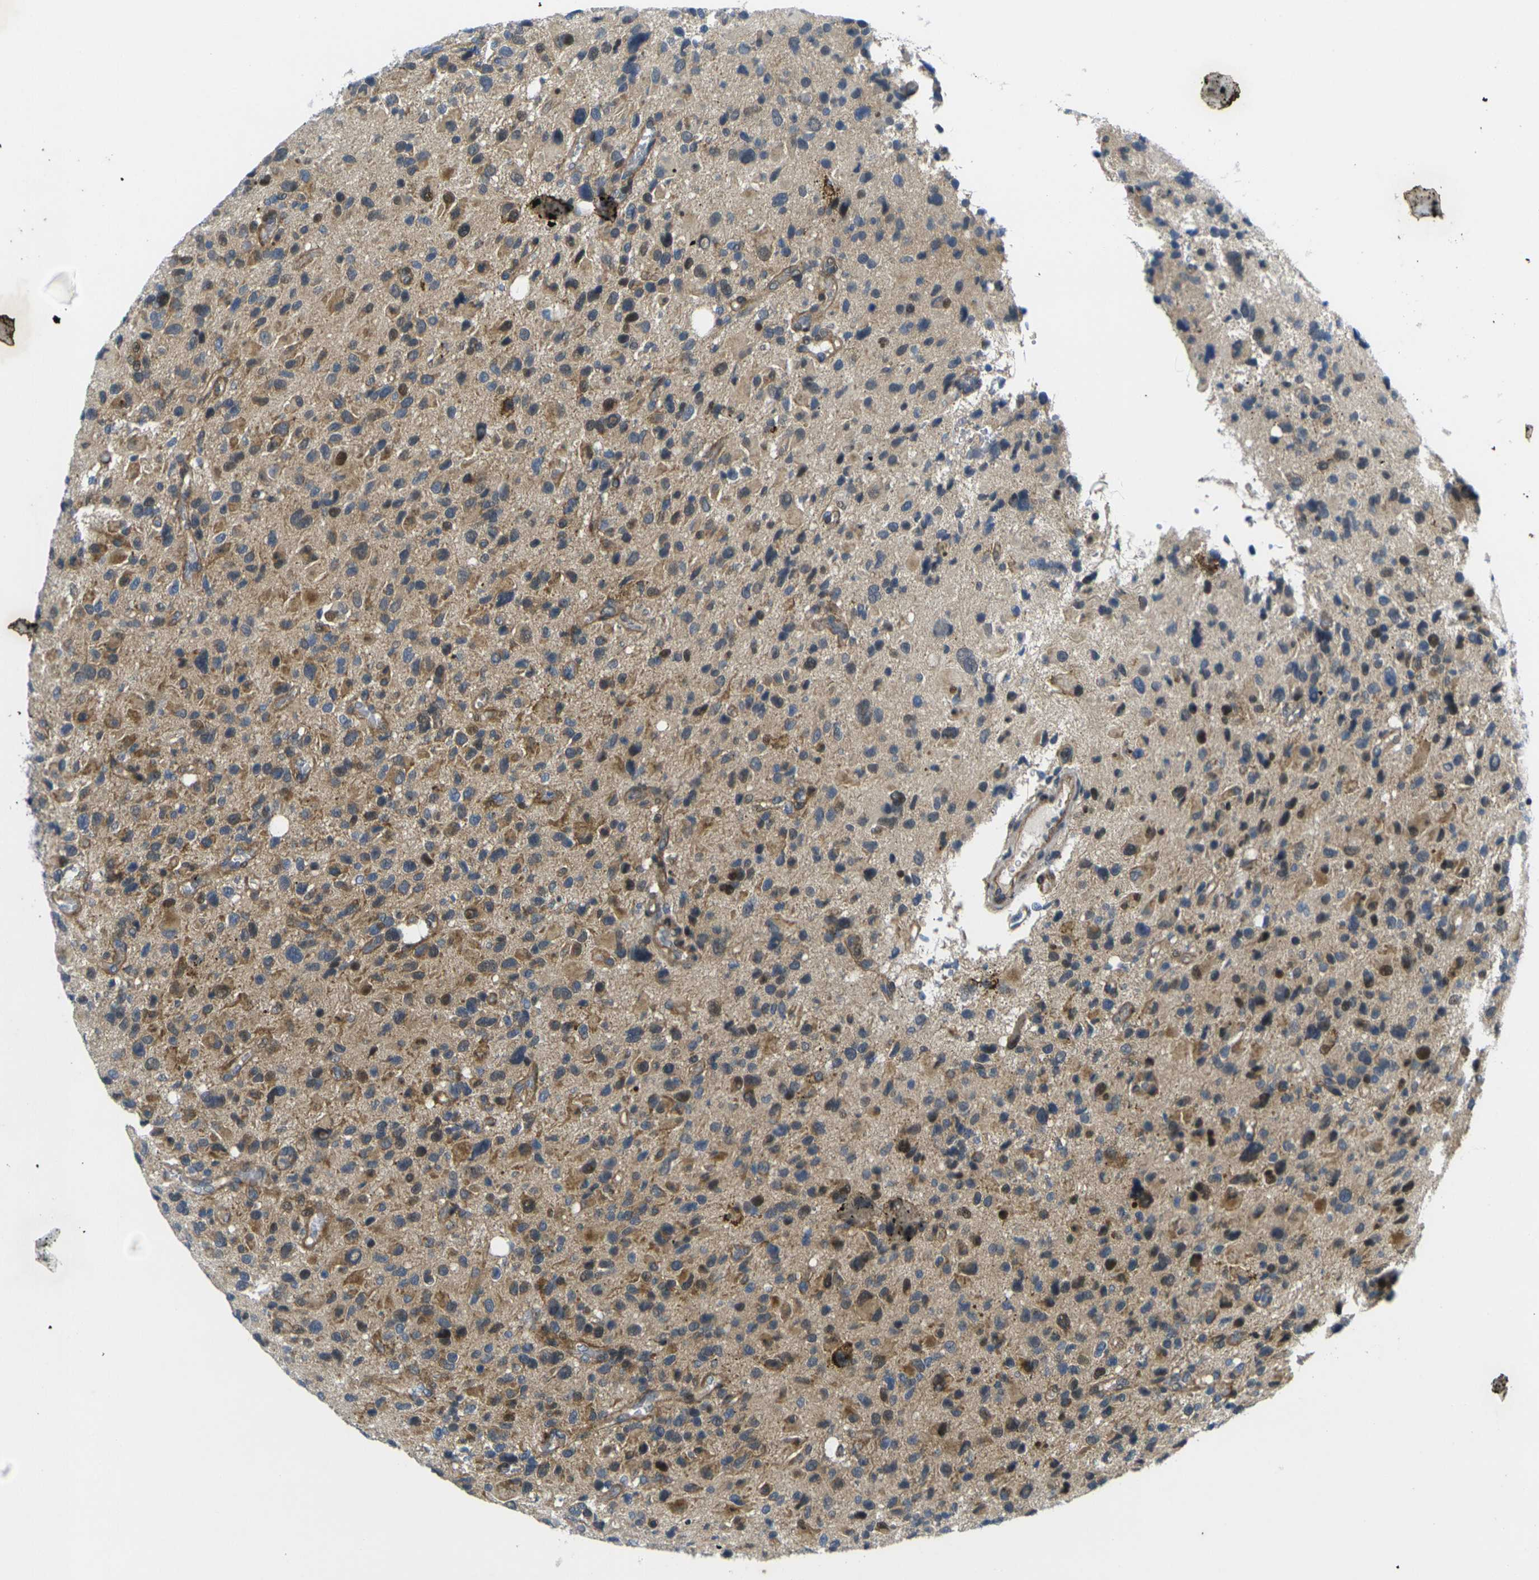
{"staining": {"intensity": "moderate", "quantity": "25%-75%", "location": "cytoplasmic/membranous,nuclear"}, "tissue": "glioma", "cell_type": "Tumor cells", "image_type": "cancer", "snomed": [{"axis": "morphology", "description": "Glioma, malignant, High grade"}, {"axis": "topography", "description": "Brain"}], "caption": "This histopathology image reveals immunohistochemistry staining of human malignant glioma (high-grade), with medium moderate cytoplasmic/membranous and nuclear expression in approximately 25%-75% of tumor cells.", "gene": "ROBO2", "patient": {"sex": "male", "age": 48}}